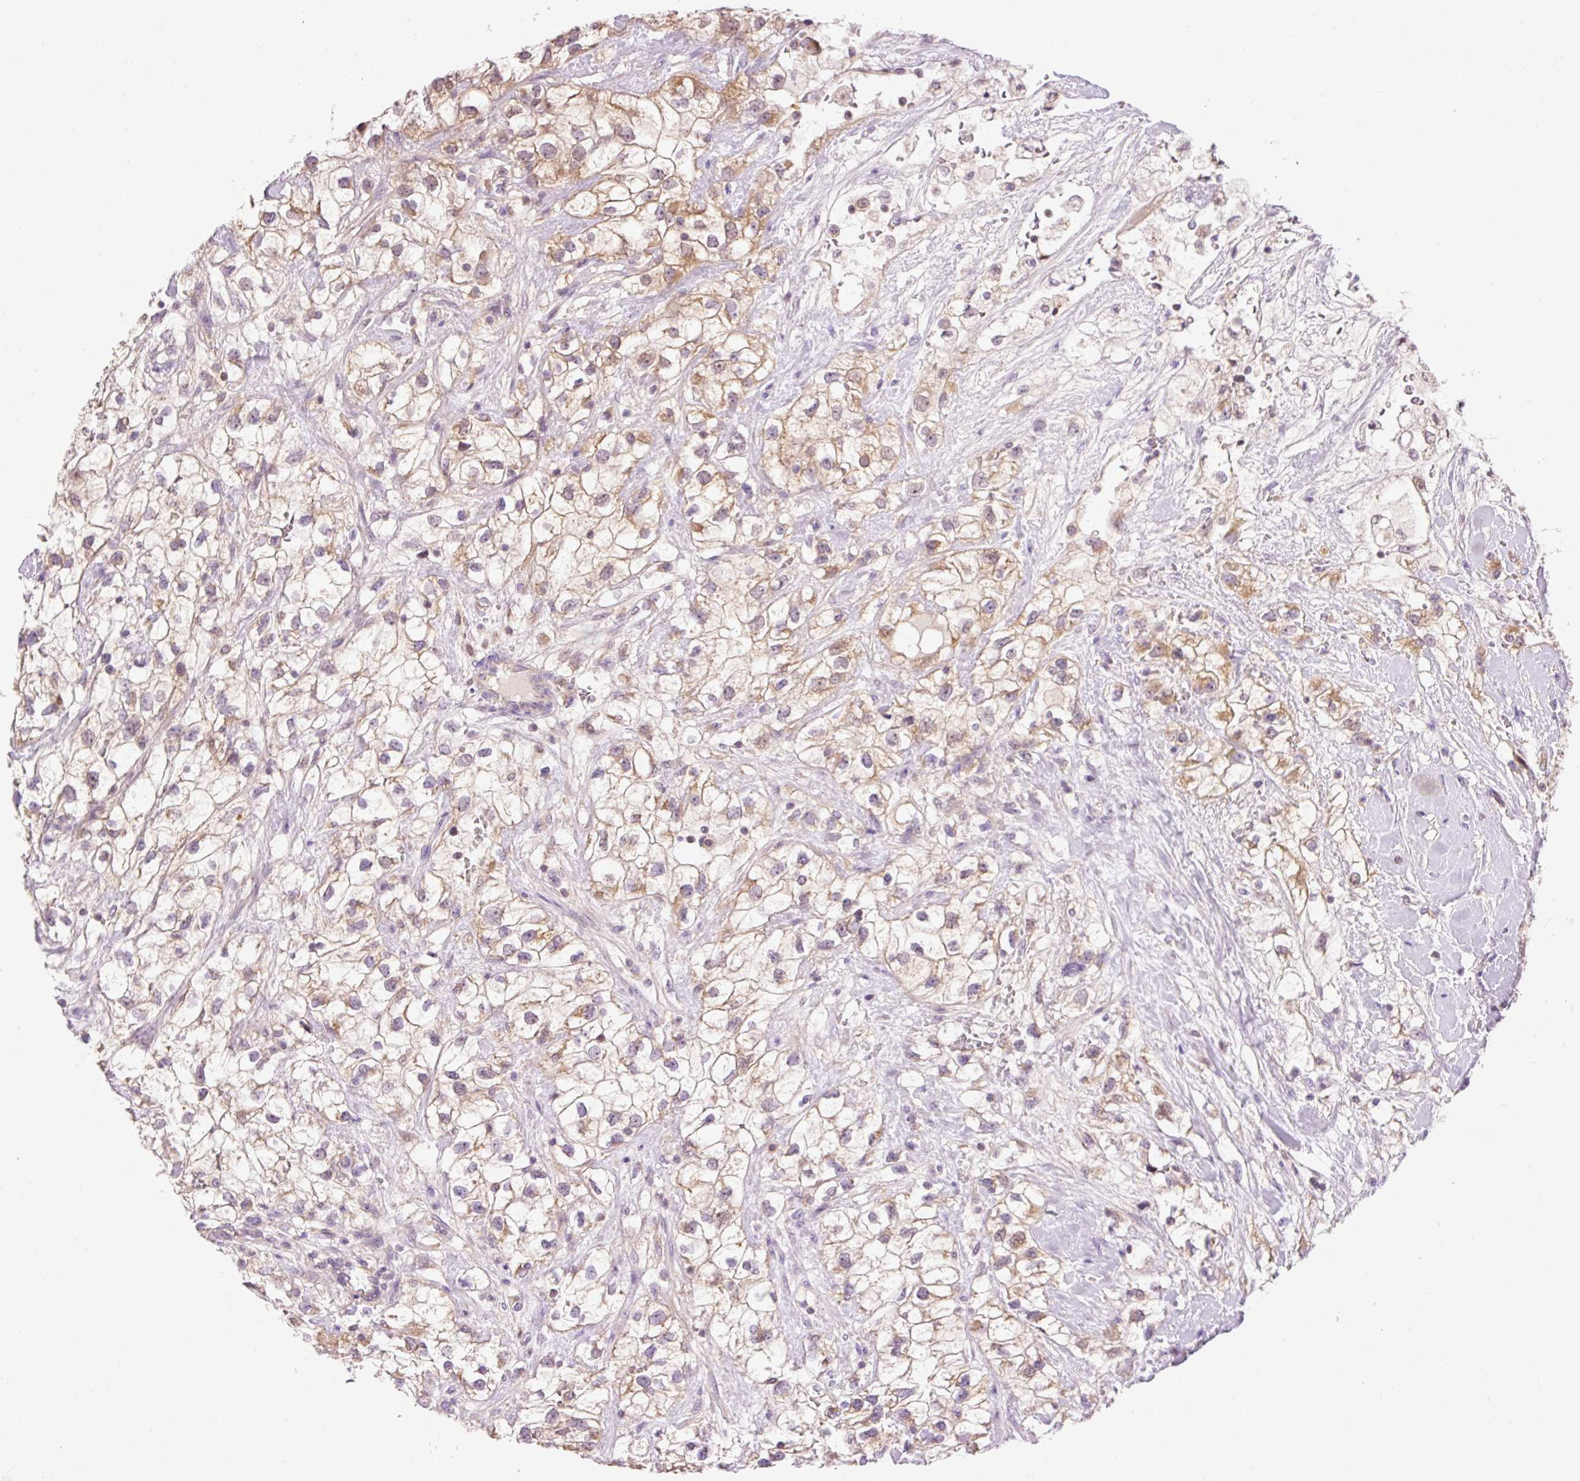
{"staining": {"intensity": "moderate", "quantity": "25%-75%", "location": "cytoplasmic/membranous"}, "tissue": "renal cancer", "cell_type": "Tumor cells", "image_type": "cancer", "snomed": [{"axis": "morphology", "description": "Adenocarcinoma, NOS"}, {"axis": "topography", "description": "Kidney"}], "caption": "Tumor cells display moderate cytoplasmic/membranous staining in about 25%-75% of cells in adenocarcinoma (renal). The protein of interest is stained brown, and the nuclei are stained in blue (DAB (3,3'-diaminobenzidine) IHC with brightfield microscopy, high magnification).", "gene": "IMMT", "patient": {"sex": "male", "age": 59}}